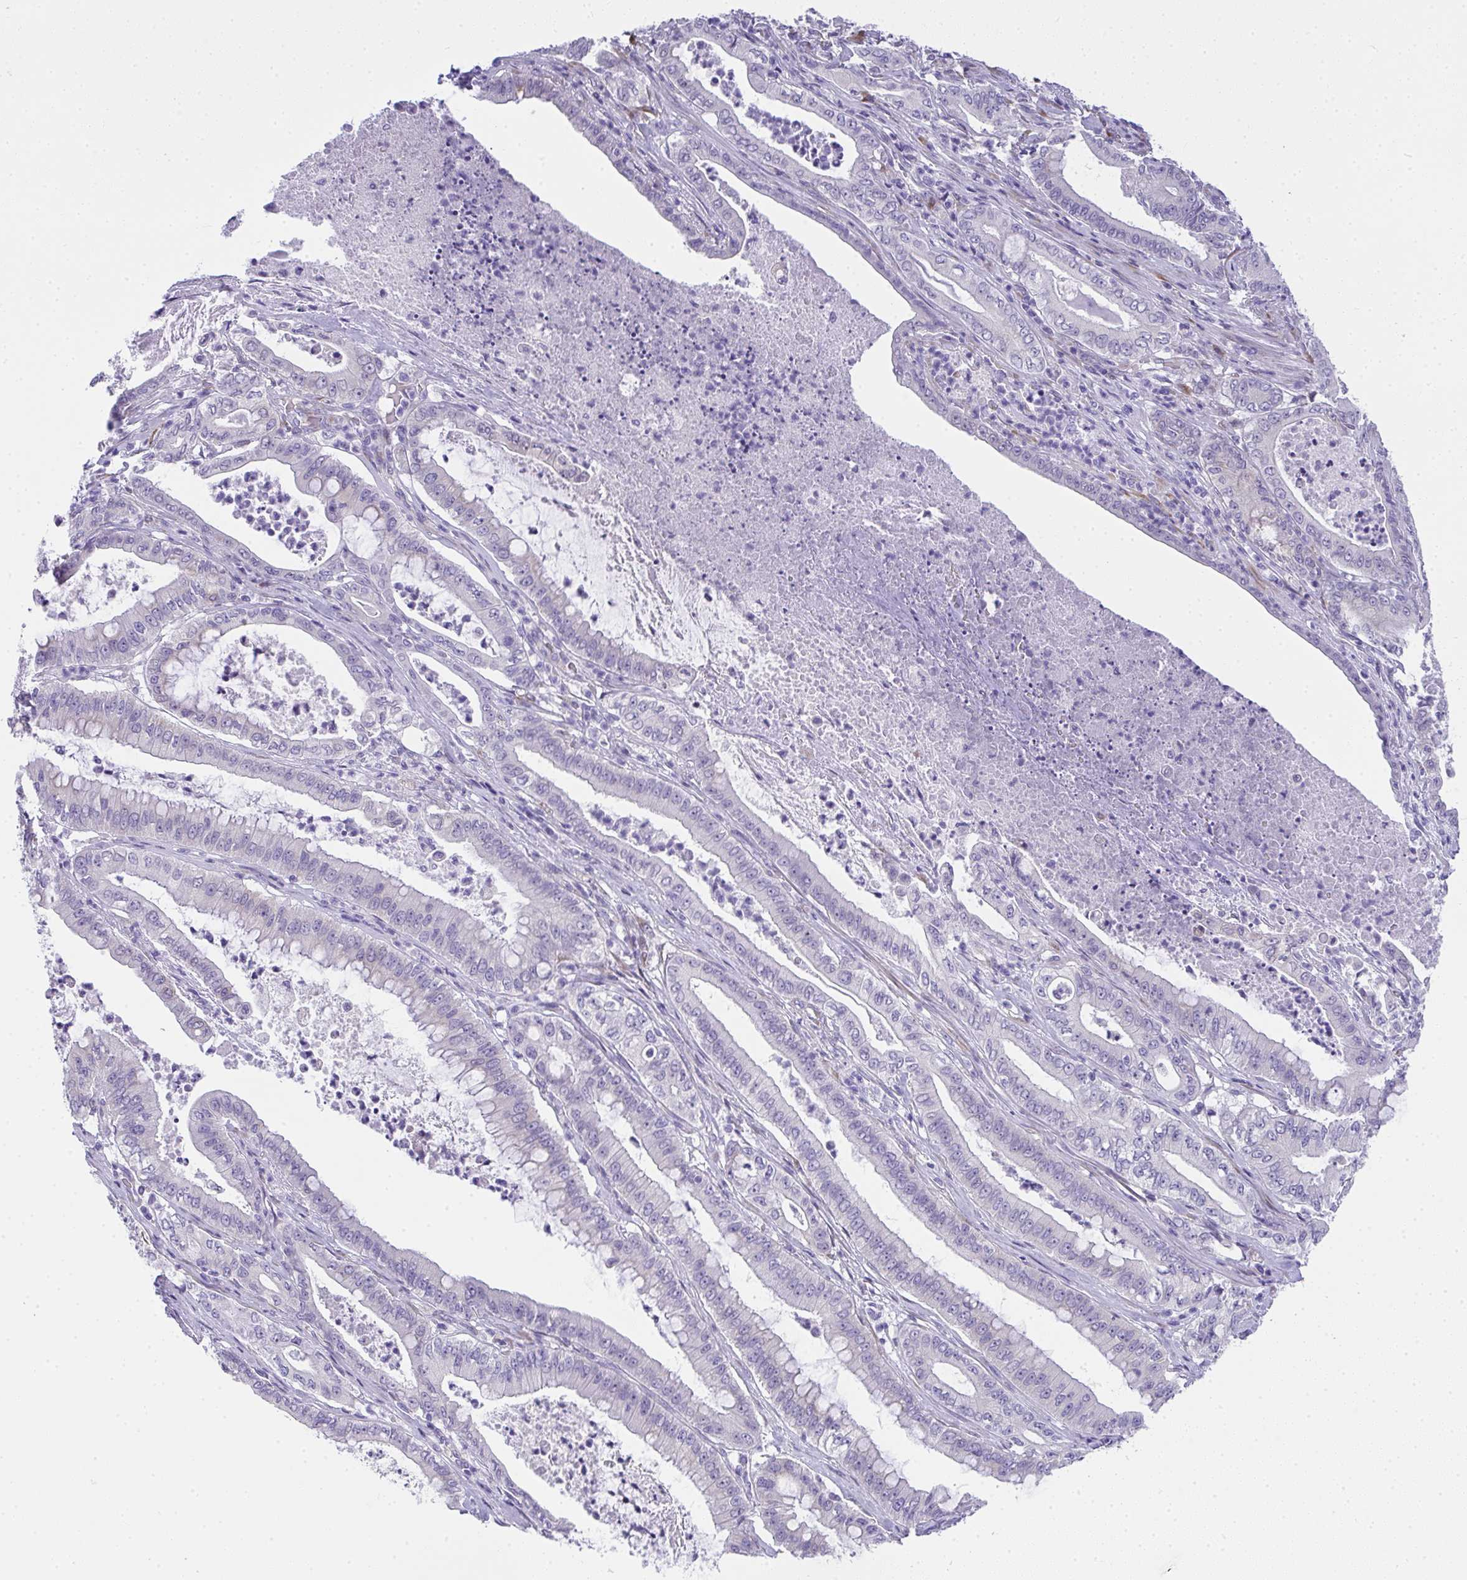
{"staining": {"intensity": "negative", "quantity": "none", "location": "none"}, "tissue": "pancreatic cancer", "cell_type": "Tumor cells", "image_type": "cancer", "snomed": [{"axis": "morphology", "description": "Adenocarcinoma, NOS"}, {"axis": "topography", "description": "Pancreas"}], "caption": "There is no significant staining in tumor cells of adenocarcinoma (pancreatic).", "gene": "ADRA2C", "patient": {"sex": "male", "age": 71}}